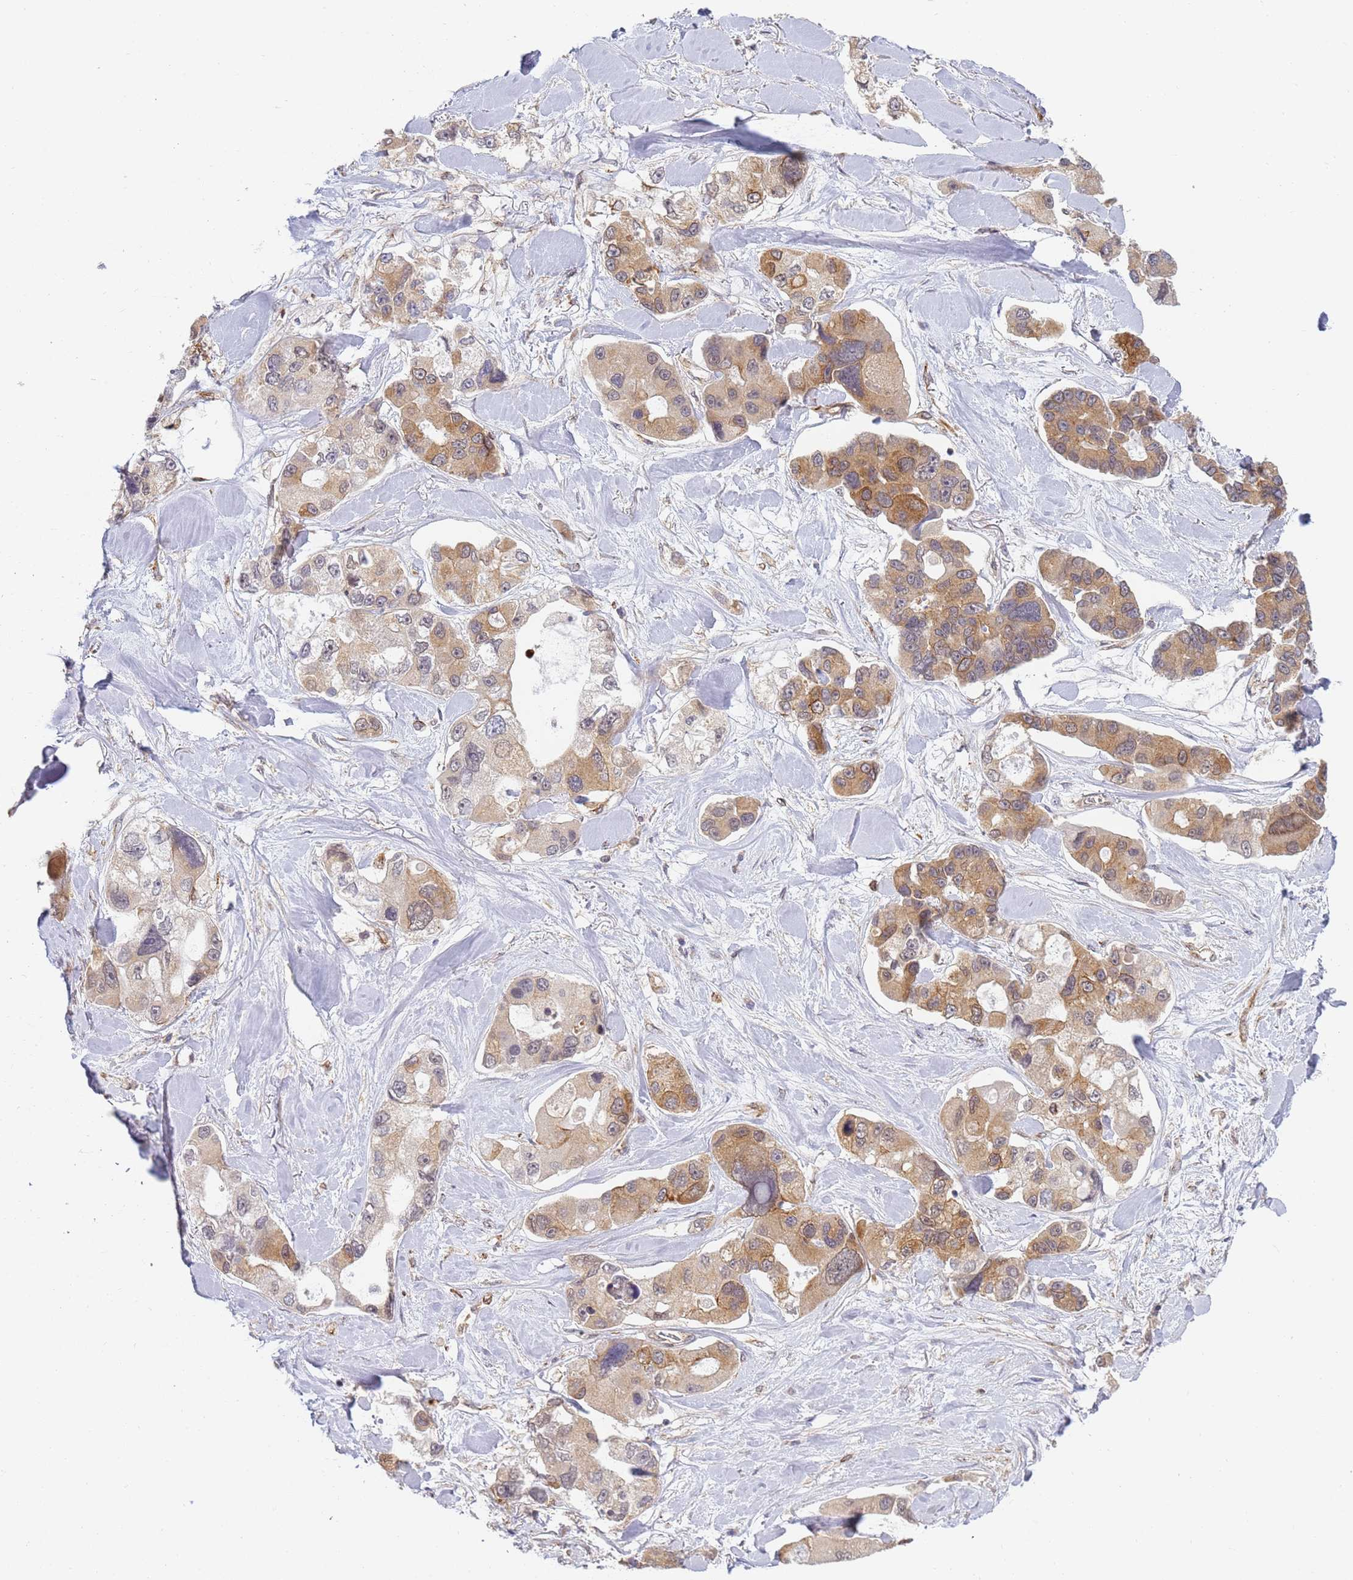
{"staining": {"intensity": "moderate", "quantity": ">75%", "location": "cytoplasmic/membranous"}, "tissue": "lung cancer", "cell_type": "Tumor cells", "image_type": "cancer", "snomed": [{"axis": "morphology", "description": "Adenocarcinoma, NOS"}, {"axis": "topography", "description": "Lung"}], "caption": "IHC image of human lung adenocarcinoma stained for a protein (brown), which exhibits medium levels of moderate cytoplasmic/membranous positivity in about >75% of tumor cells.", "gene": "CEP170", "patient": {"sex": "female", "age": 54}}